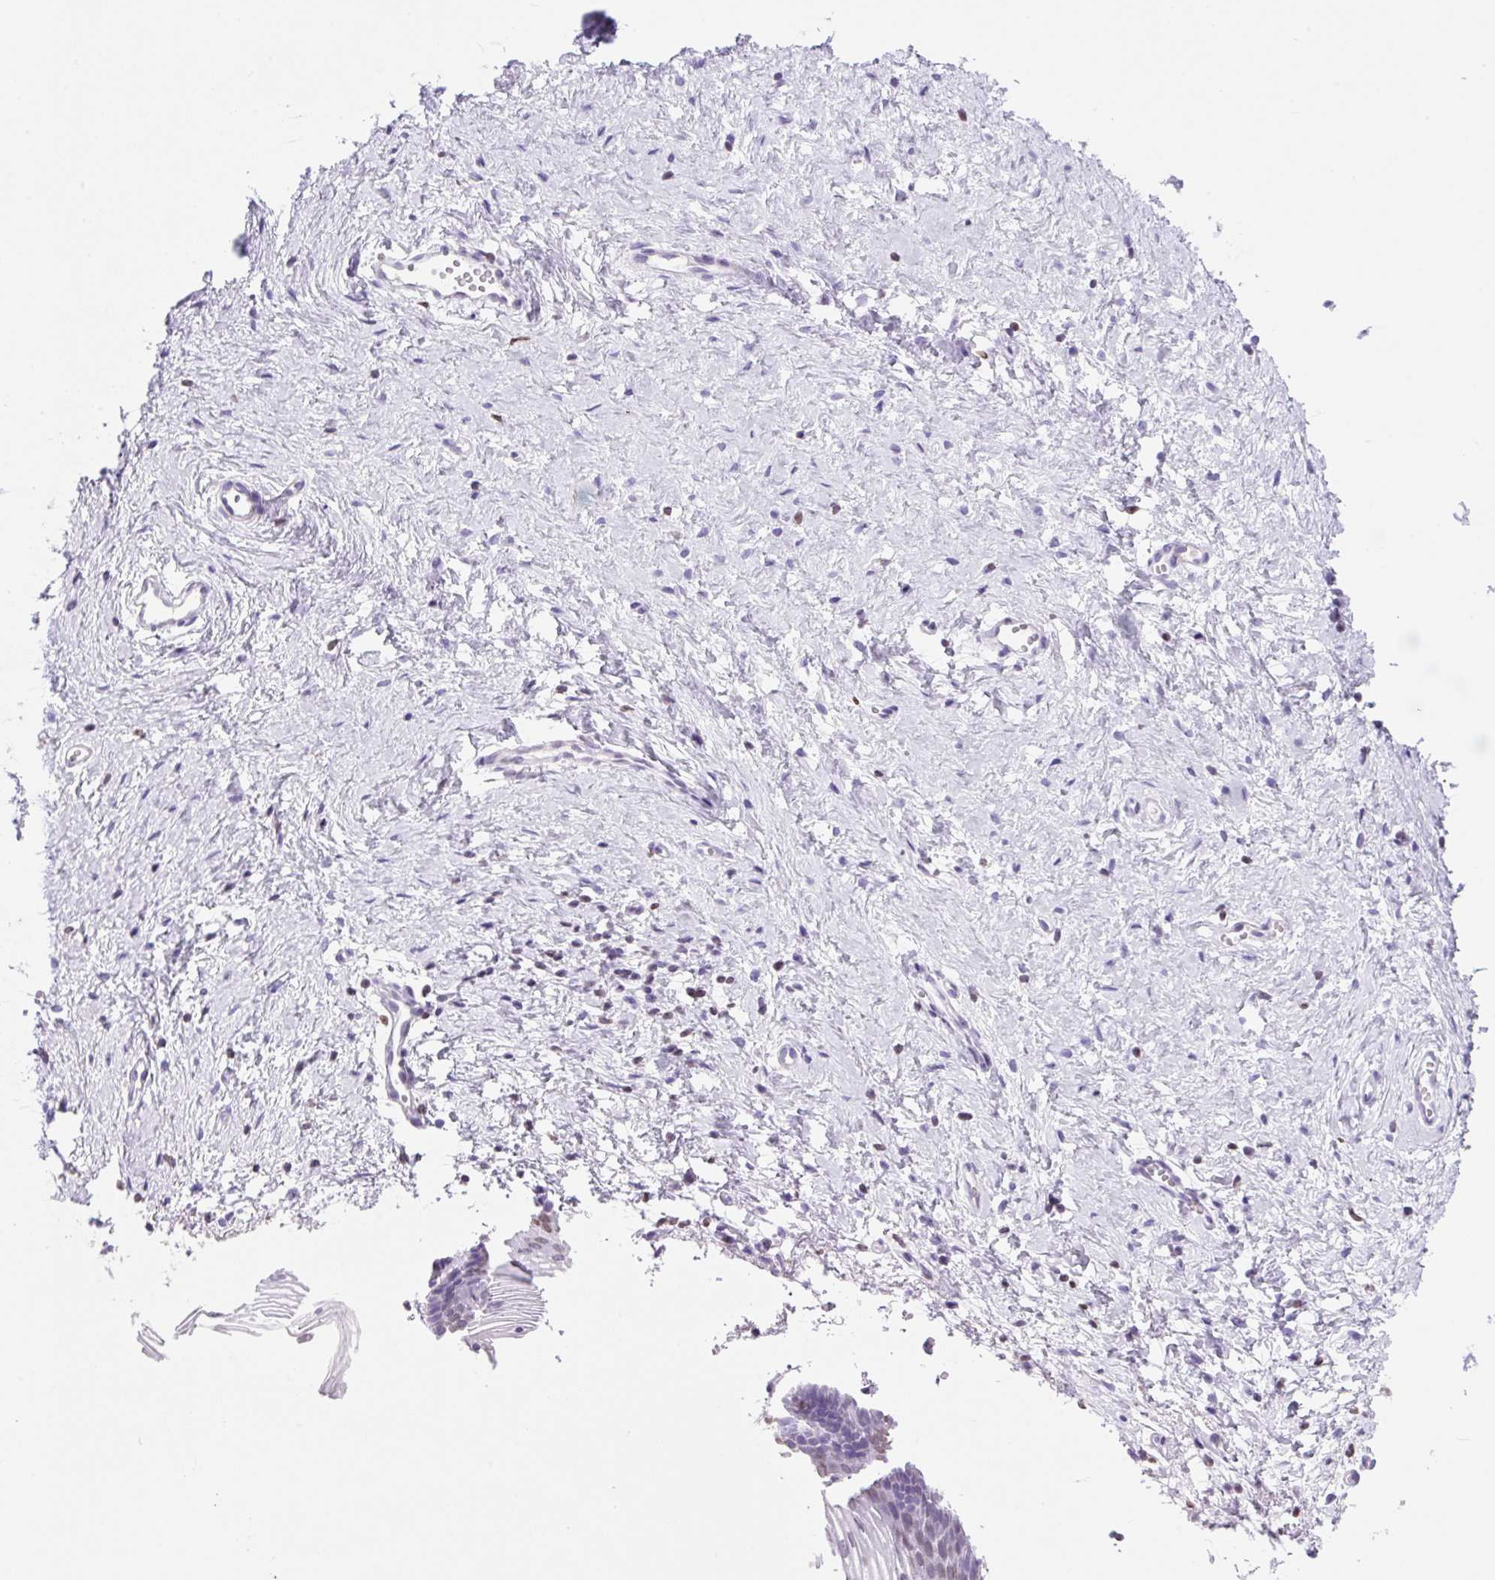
{"staining": {"intensity": "moderate", "quantity": "<25%", "location": "cytoplasmic/membranous,nuclear"}, "tissue": "vagina", "cell_type": "Squamous epithelial cells", "image_type": "normal", "snomed": [{"axis": "morphology", "description": "Normal tissue, NOS"}, {"axis": "topography", "description": "Vagina"}], "caption": "Immunohistochemical staining of unremarkable vagina shows low levels of moderate cytoplasmic/membranous,nuclear expression in about <25% of squamous epithelial cells.", "gene": "VPREB1", "patient": {"sex": "female", "age": 56}}